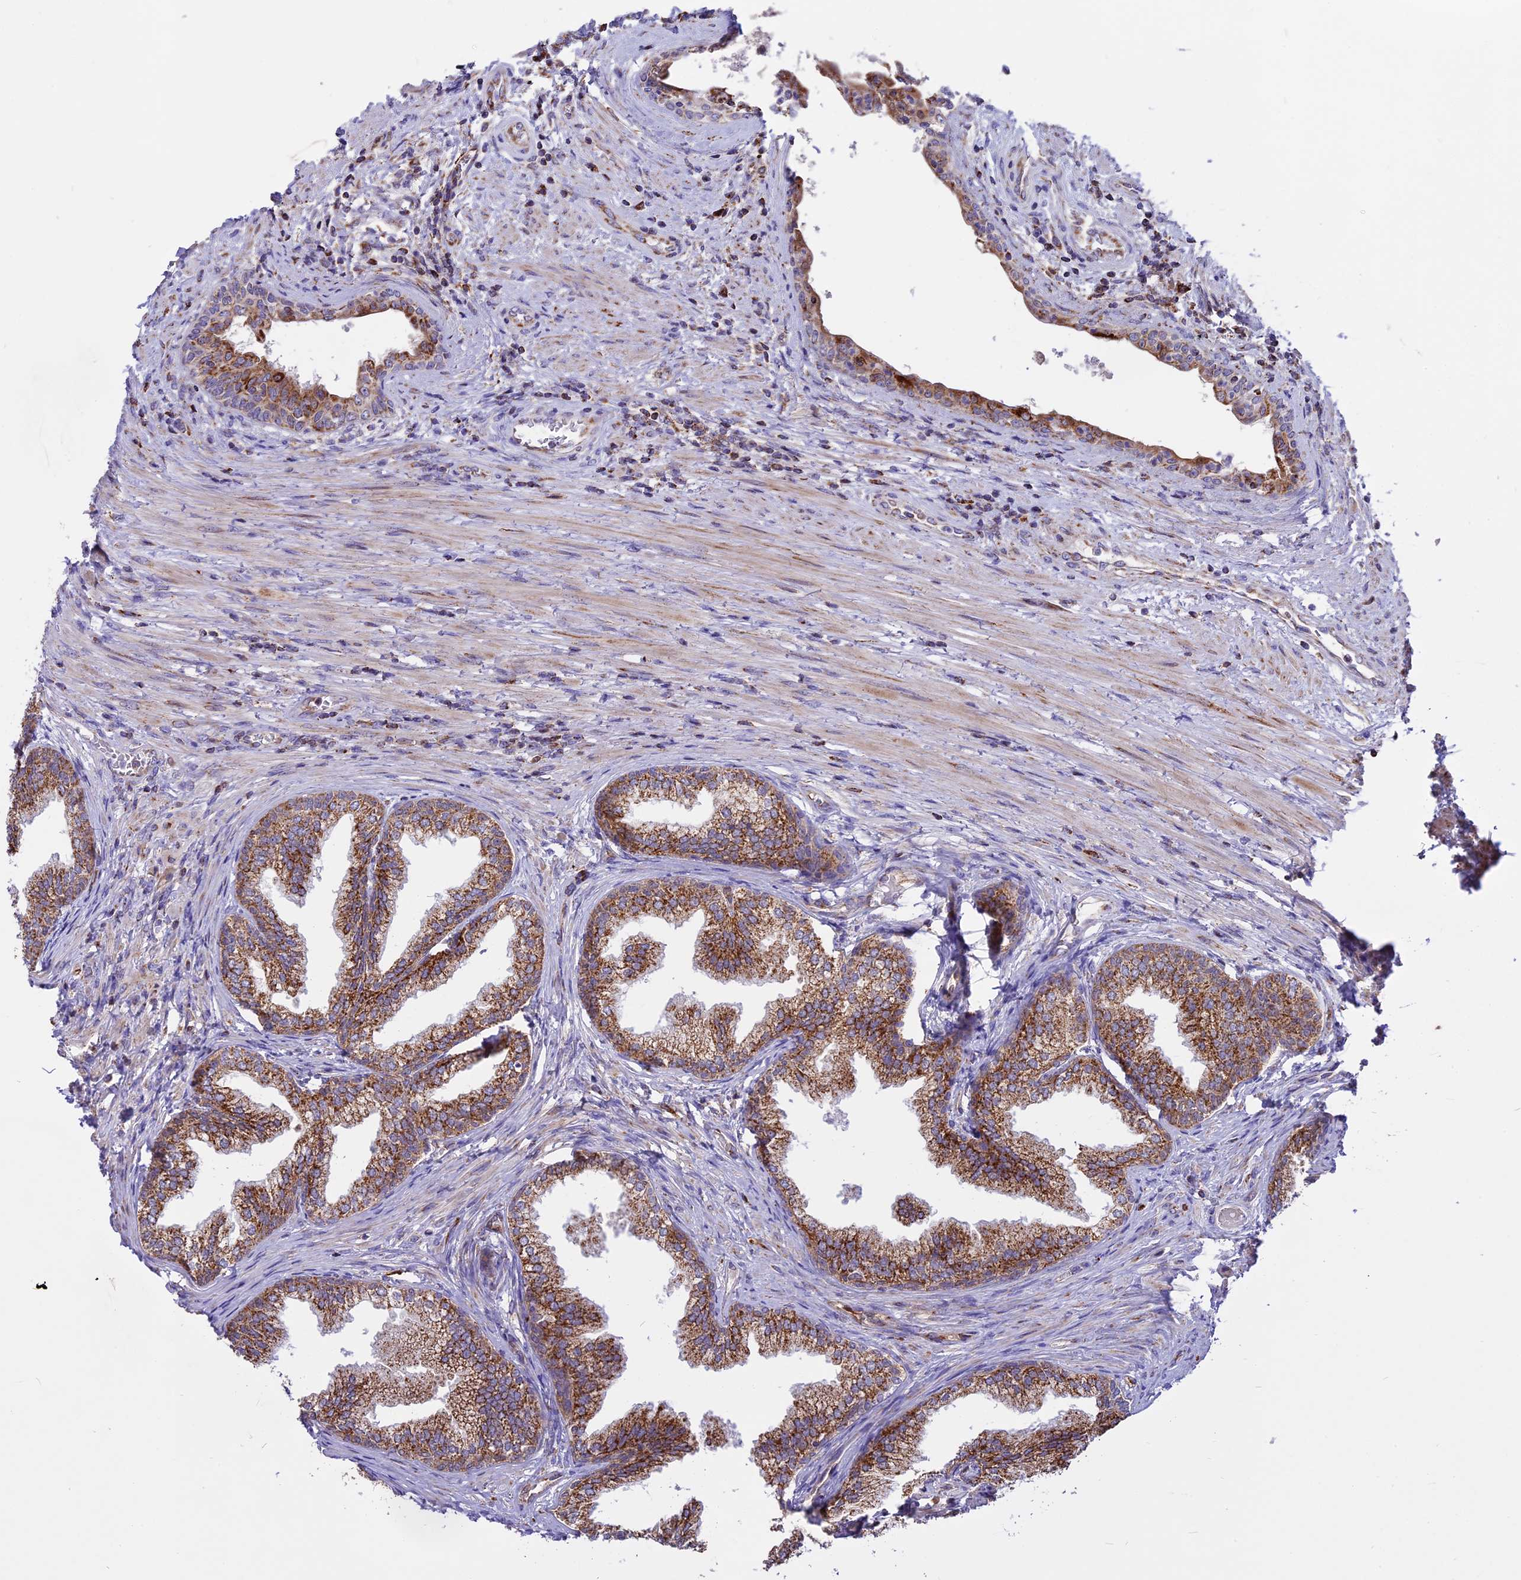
{"staining": {"intensity": "moderate", "quantity": ">75%", "location": "cytoplasmic/membranous"}, "tissue": "prostate", "cell_type": "Glandular cells", "image_type": "normal", "snomed": [{"axis": "morphology", "description": "Normal tissue, NOS"}, {"axis": "topography", "description": "Prostate"}], "caption": "IHC histopathology image of benign prostate stained for a protein (brown), which displays medium levels of moderate cytoplasmic/membranous staining in approximately >75% of glandular cells.", "gene": "COX17", "patient": {"sex": "male", "age": 76}}